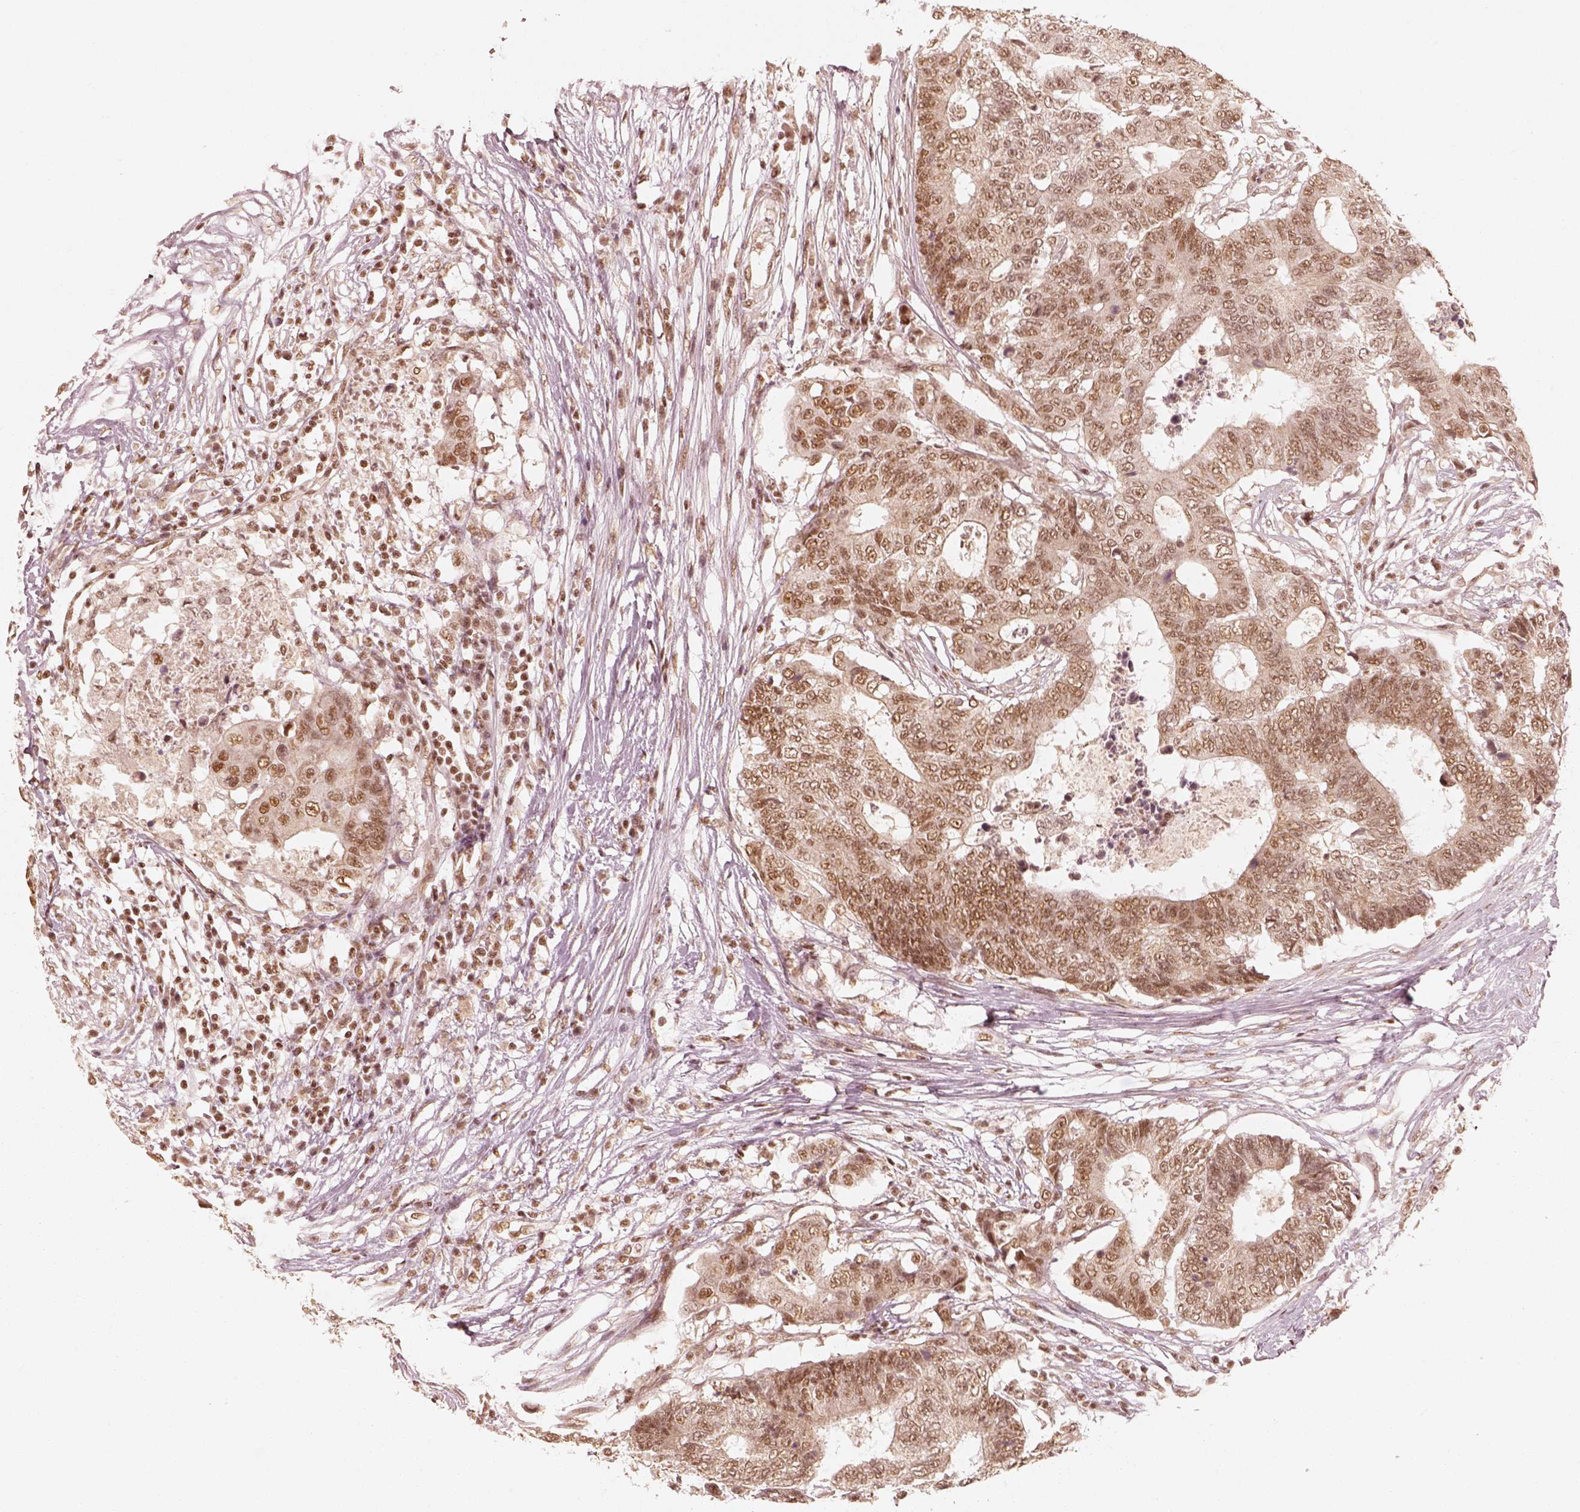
{"staining": {"intensity": "moderate", "quantity": ">75%", "location": "nuclear"}, "tissue": "colorectal cancer", "cell_type": "Tumor cells", "image_type": "cancer", "snomed": [{"axis": "morphology", "description": "Adenocarcinoma, NOS"}, {"axis": "topography", "description": "Colon"}], "caption": "Immunohistochemistry of human colorectal cancer (adenocarcinoma) reveals medium levels of moderate nuclear positivity in about >75% of tumor cells. Immunohistochemistry stains the protein in brown and the nuclei are stained blue.", "gene": "GMEB2", "patient": {"sex": "female", "age": 48}}